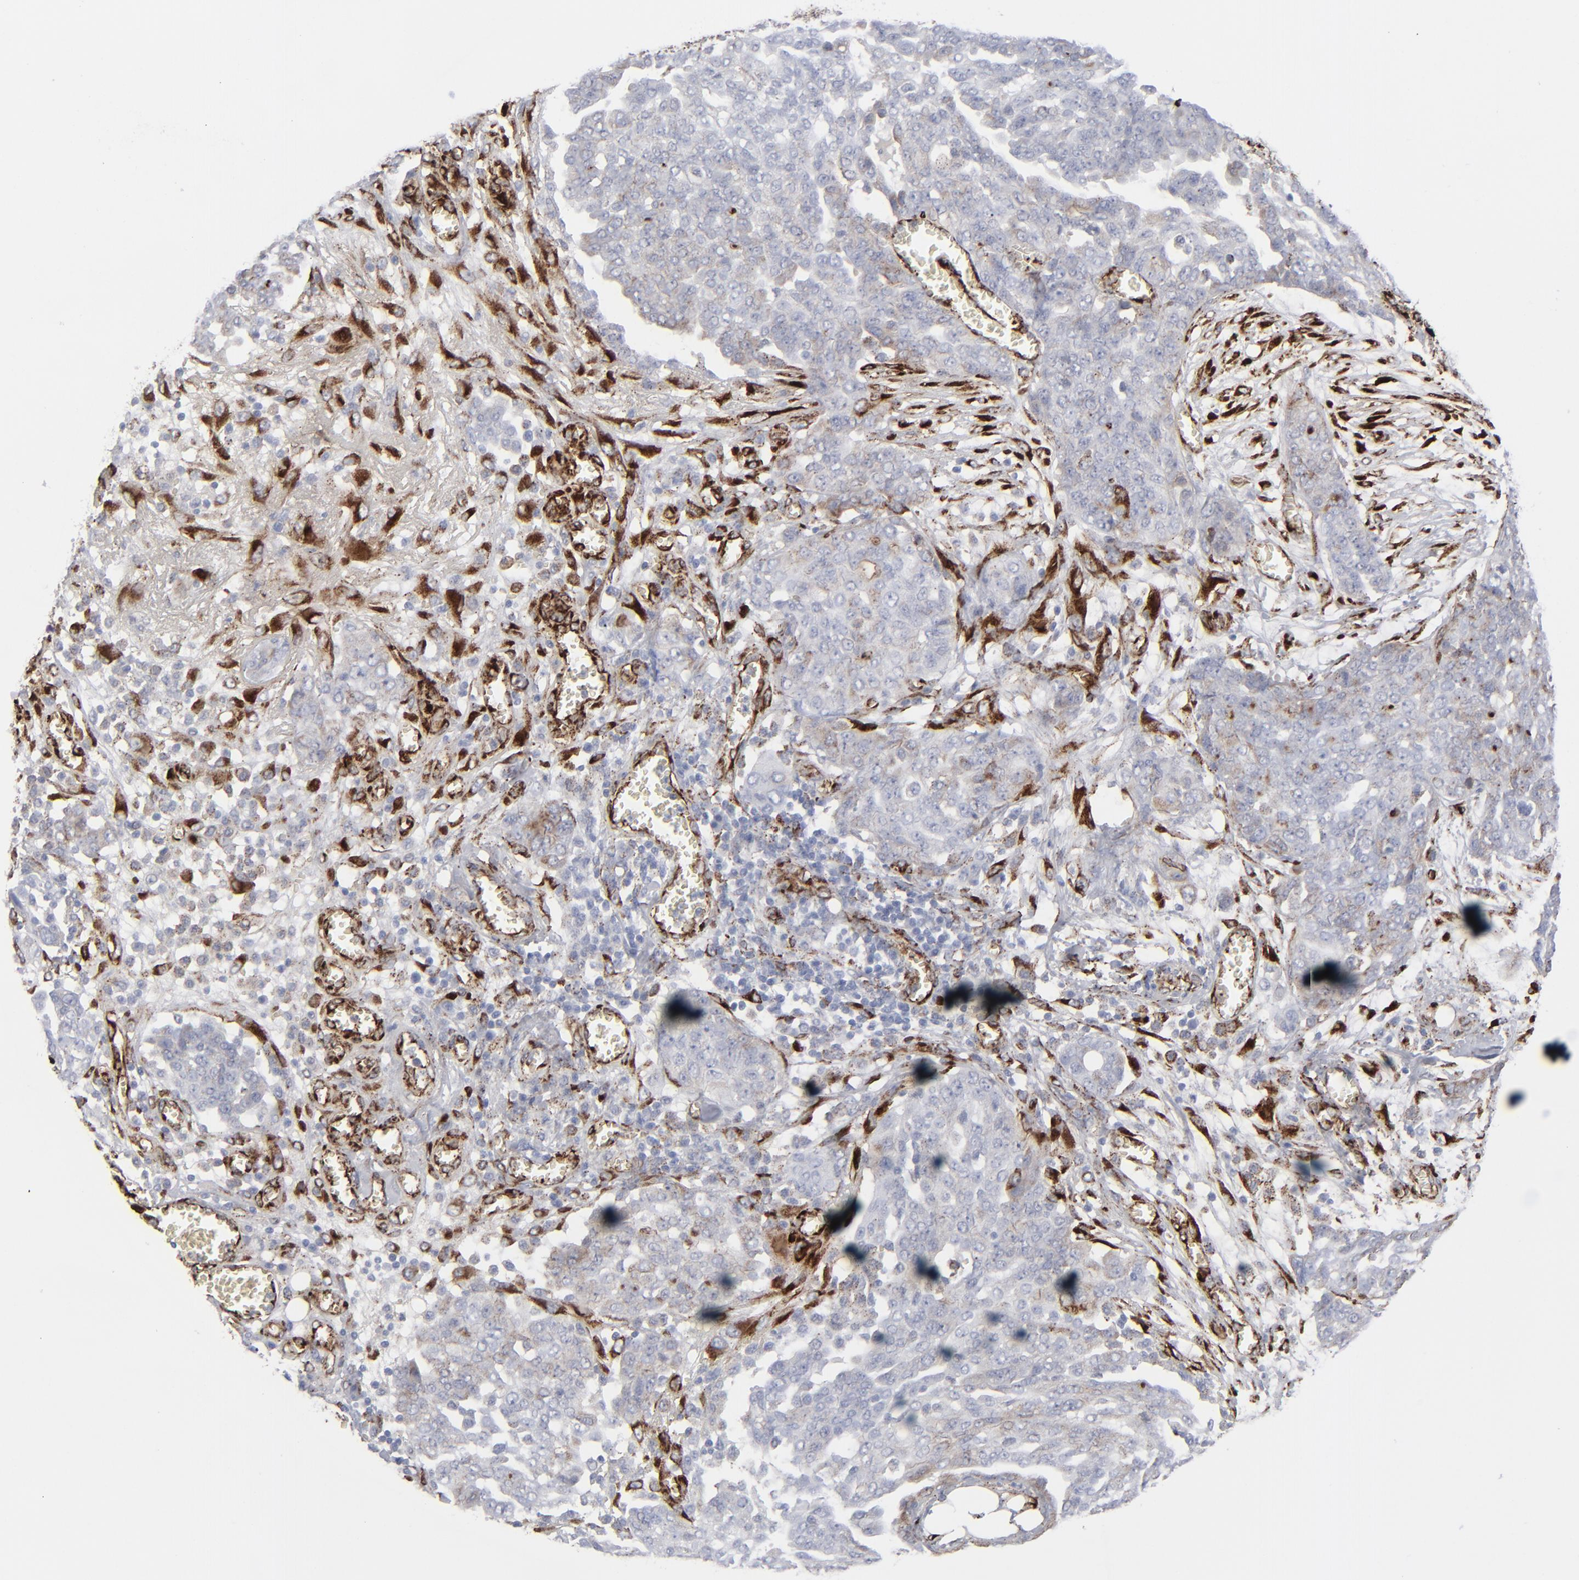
{"staining": {"intensity": "negative", "quantity": "none", "location": "none"}, "tissue": "ovarian cancer", "cell_type": "Tumor cells", "image_type": "cancer", "snomed": [{"axis": "morphology", "description": "Cystadenocarcinoma, serous, NOS"}, {"axis": "topography", "description": "Soft tissue"}, {"axis": "topography", "description": "Ovary"}], "caption": "Immunohistochemistry image of ovarian cancer (serous cystadenocarcinoma) stained for a protein (brown), which reveals no positivity in tumor cells.", "gene": "SPARC", "patient": {"sex": "female", "age": 57}}